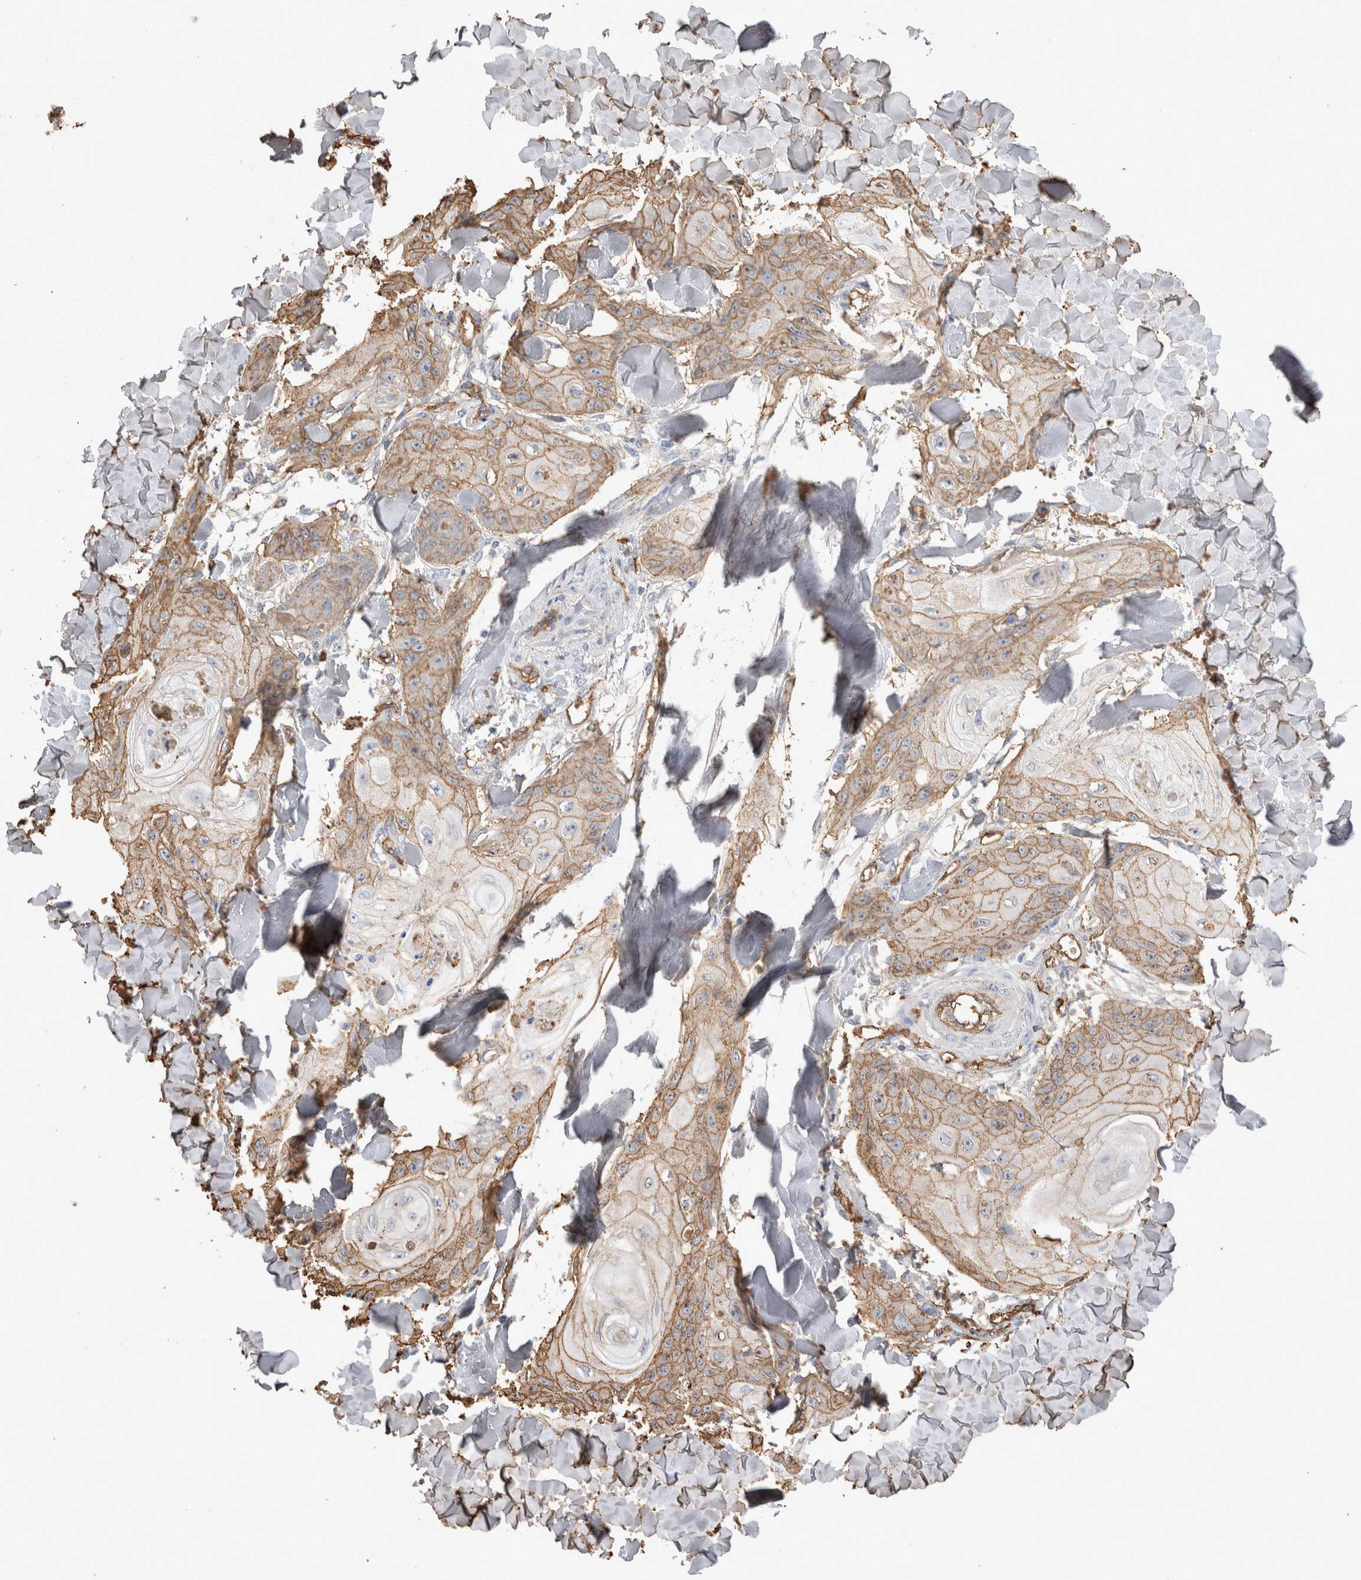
{"staining": {"intensity": "moderate", "quantity": ">75%", "location": "cytoplasmic/membranous"}, "tissue": "skin cancer", "cell_type": "Tumor cells", "image_type": "cancer", "snomed": [{"axis": "morphology", "description": "Squamous cell carcinoma, NOS"}, {"axis": "topography", "description": "Skin"}], "caption": "The immunohistochemical stain labels moderate cytoplasmic/membranous staining in tumor cells of skin squamous cell carcinoma tissue.", "gene": "IL17RC", "patient": {"sex": "male", "age": 74}}